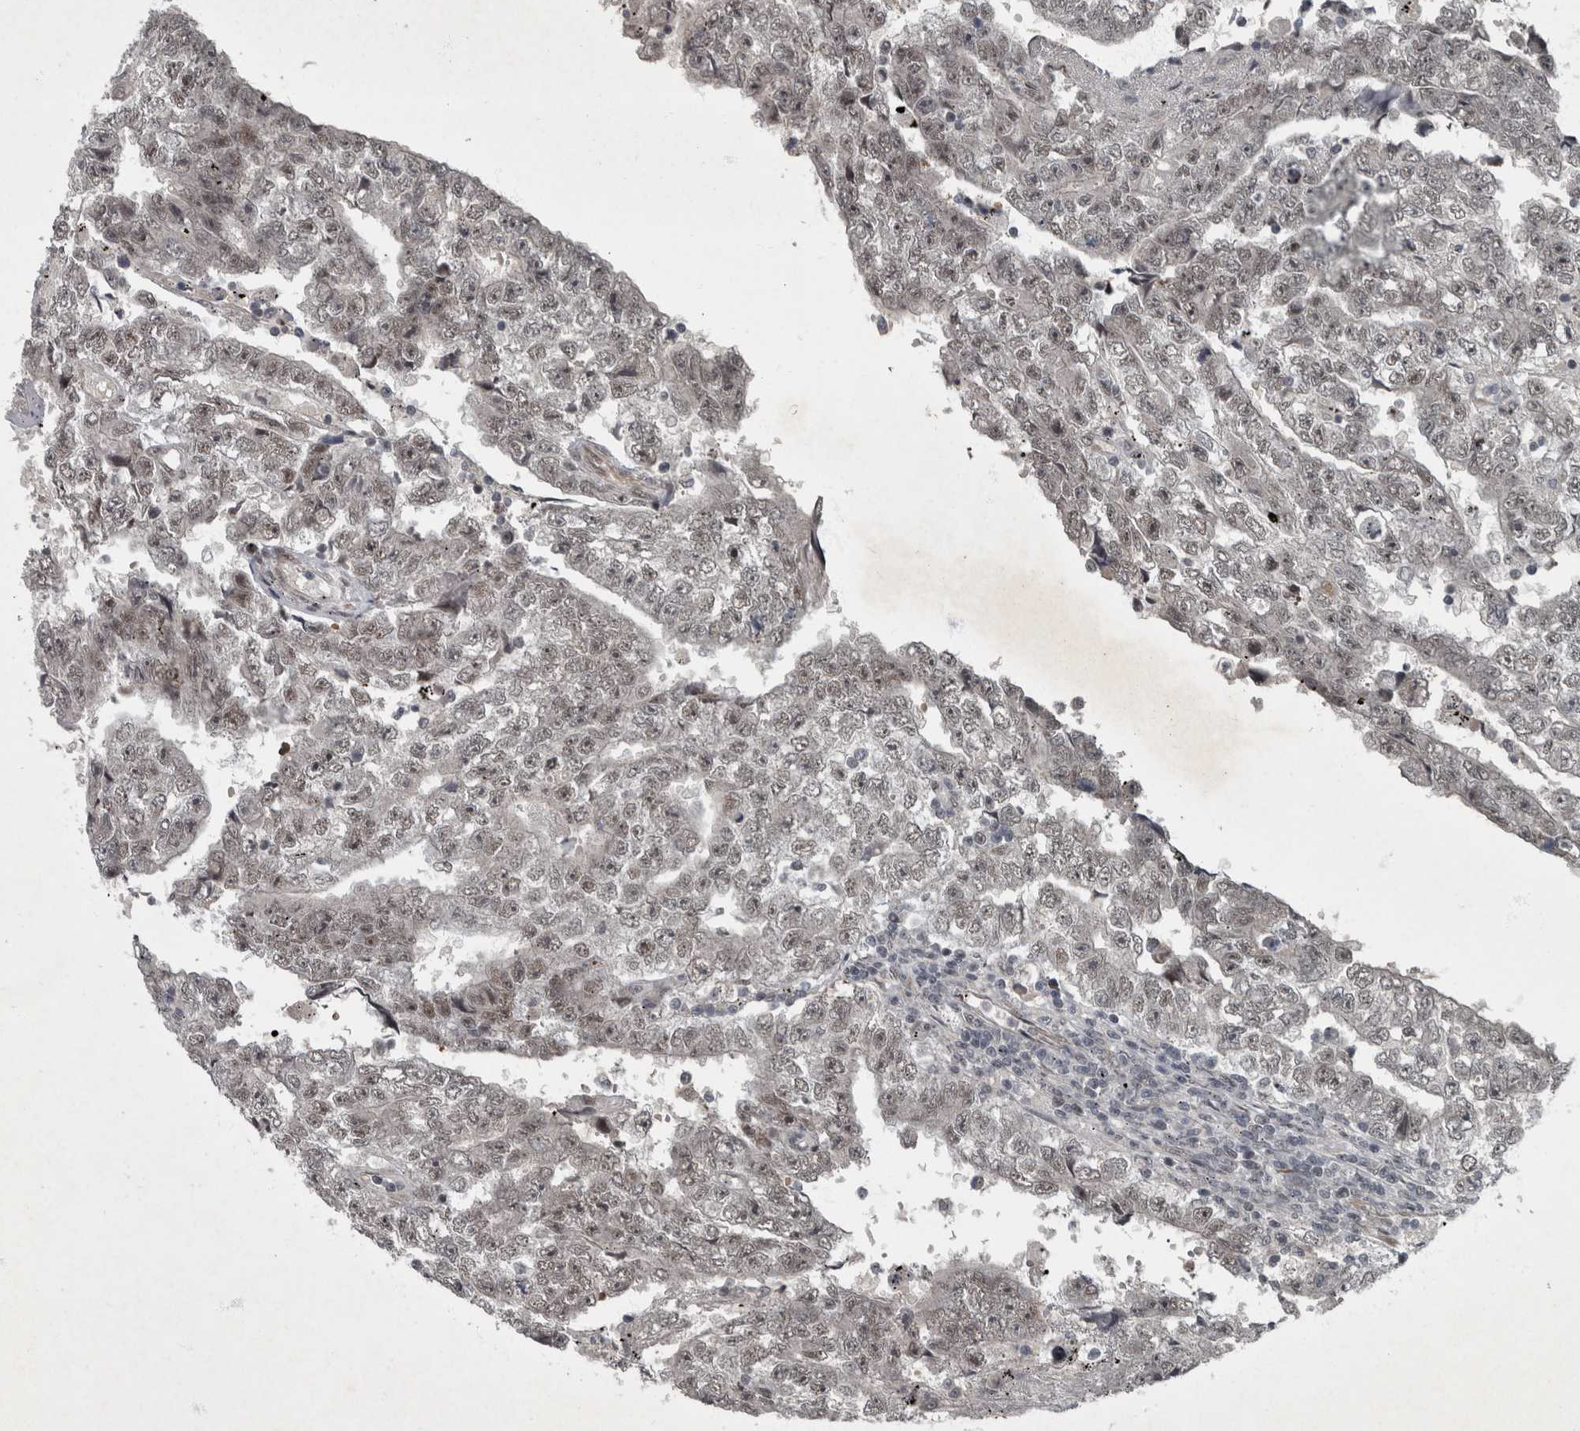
{"staining": {"intensity": "weak", "quantity": ">75%", "location": "nuclear"}, "tissue": "testis cancer", "cell_type": "Tumor cells", "image_type": "cancer", "snomed": [{"axis": "morphology", "description": "Carcinoma, Embryonal, NOS"}, {"axis": "topography", "description": "Testis"}], "caption": "Tumor cells reveal weak nuclear staining in approximately >75% of cells in embryonal carcinoma (testis).", "gene": "WDR33", "patient": {"sex": "male", "age": 25}}